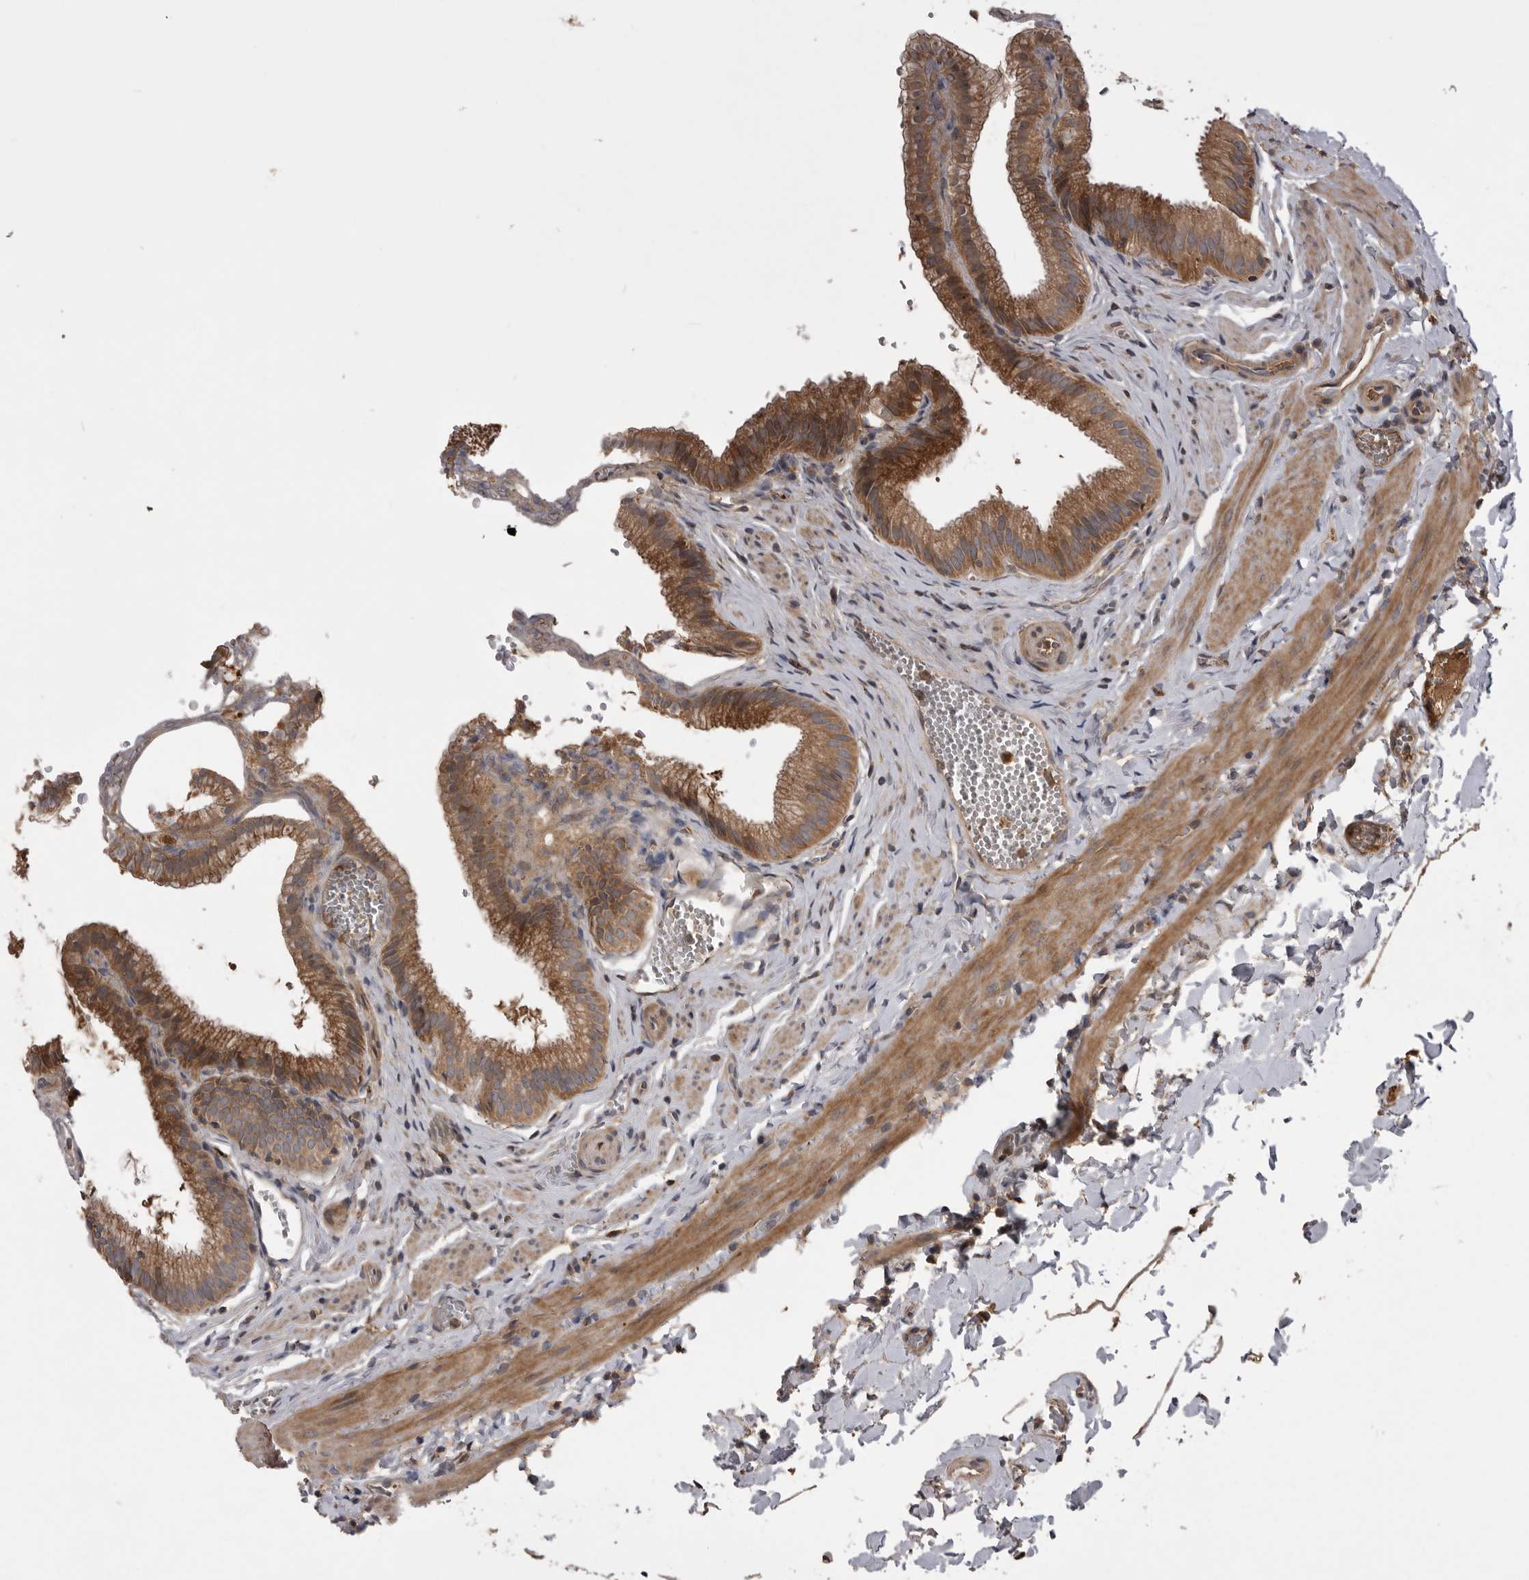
{"staining": {"intensity": "moderate", "quantity": ">75%", "location": "cytoplasmic/membranous"}, "tissue": "gallbladder", "cell_type": "Glandular cells", "image_type": "normal", "snomed": [{"axis": "morphology", "description": "Normal tissue, NOS"}, {"axis": "topography", "description": "Gallbladder"}], "caption": "Brown immunohistochemical staining in benign gallbladder demonstrates moderate cytoplasmic/membranous staining in about >75% of glandular cells.", "gene": "RAB3GAP2", "patient": {"sex": "male", "age": 38}}